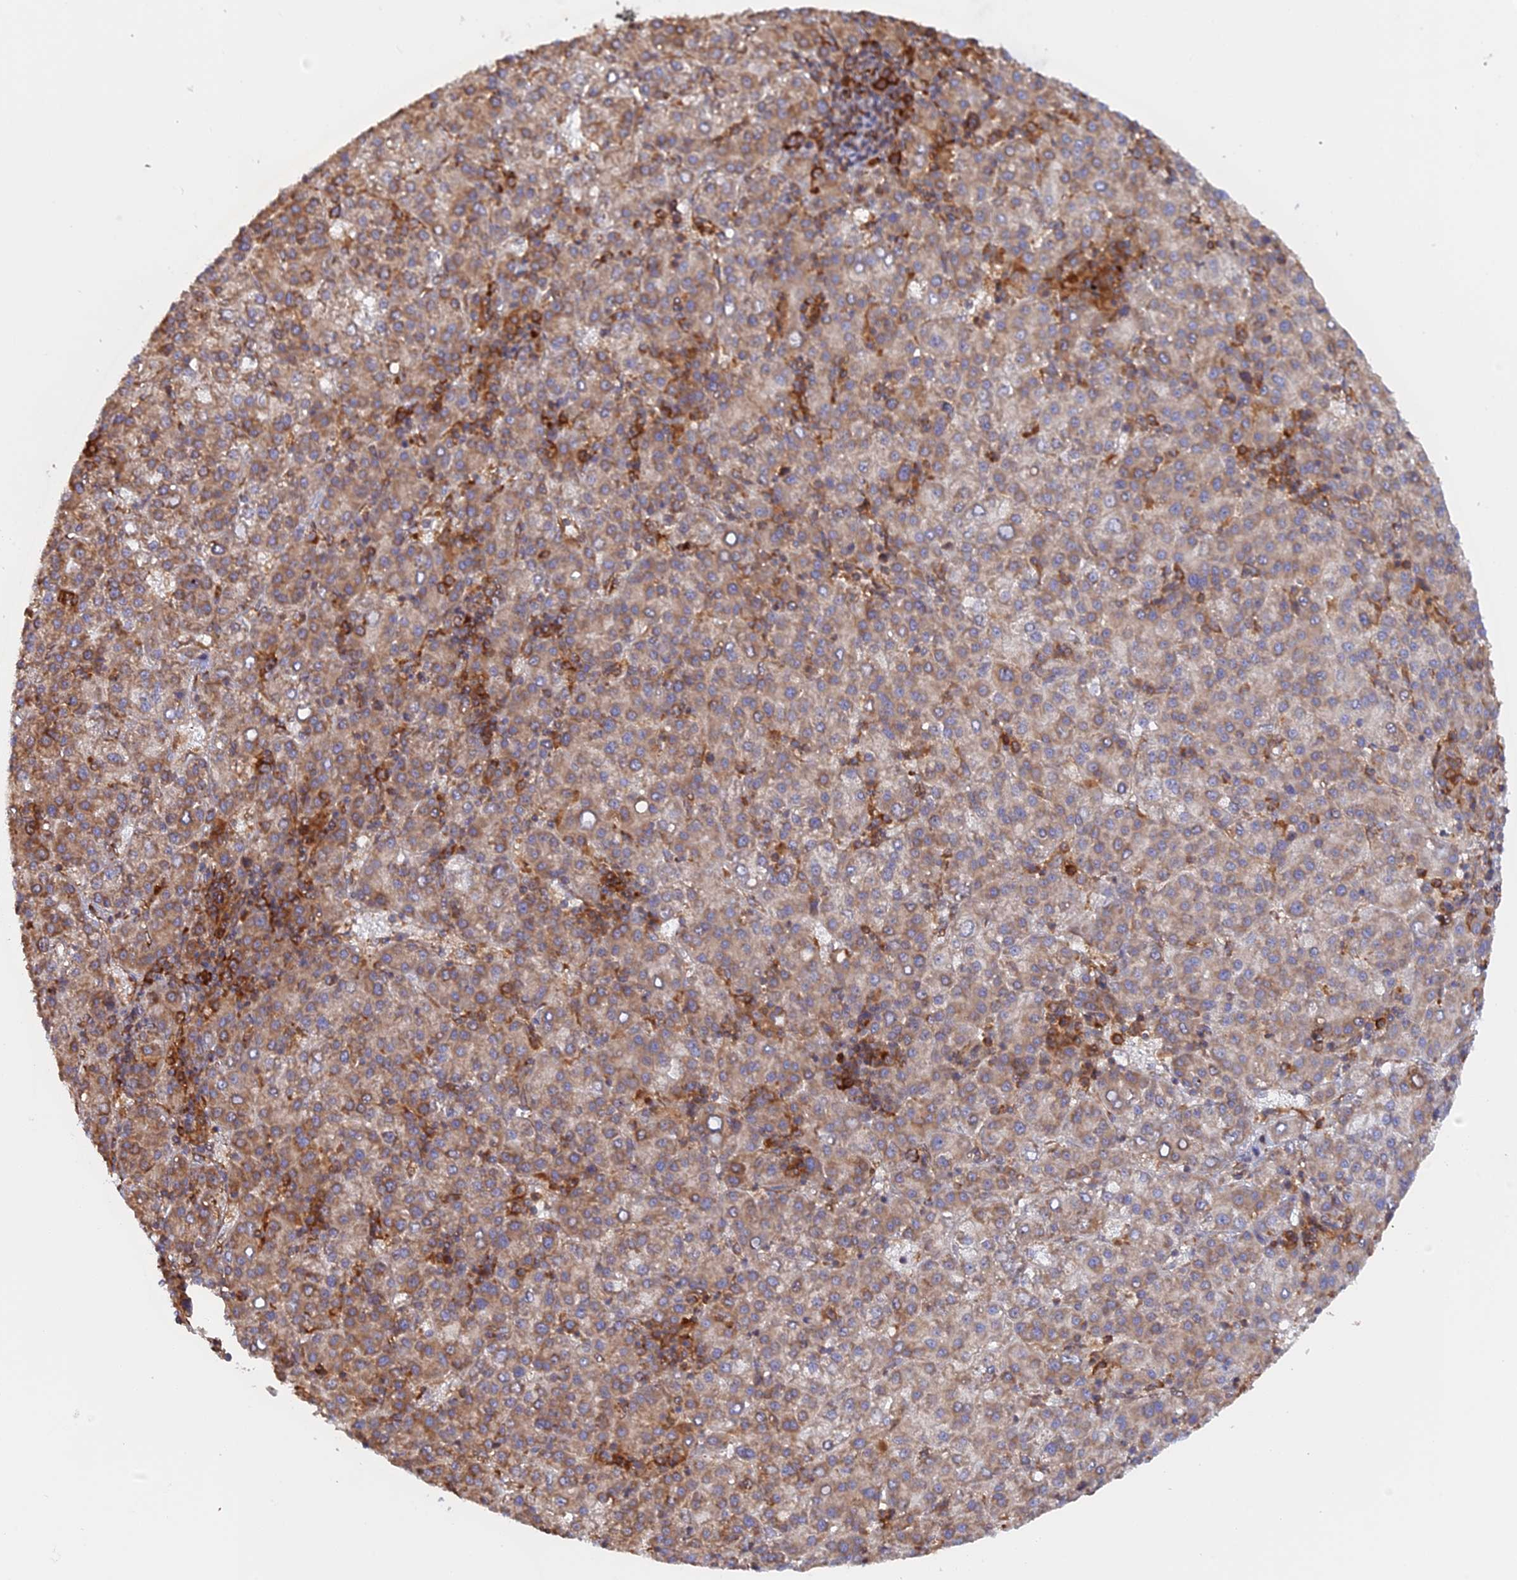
{"staining": {"intensity": "moderate", "quantity": "<25%", "location": "cytoplasmic/membranous"}, "tissue": "liver cancer", "cell_type": "Tumor cells", "image_type": "cancer", "snomed": [{"axis": "morphology", "description": "Carcinoma, Hepatocellular, NOS"}, {"axis": "topography", "description": "Liver"}], "caption": "The image demonstrates a brown stain indicating the presence of a protein in the cytoplasmic/membranous of tumor cells in liver cancer (hepatocellular carcinoma). The staining was performed using DAB (3,3'-diaminobenzidine), with brown indicating positive protein expression. Nuclei are stained blue with hematoxylin.", "gene": "GMIP", "patient": {"sex": "female", "age": 58}}